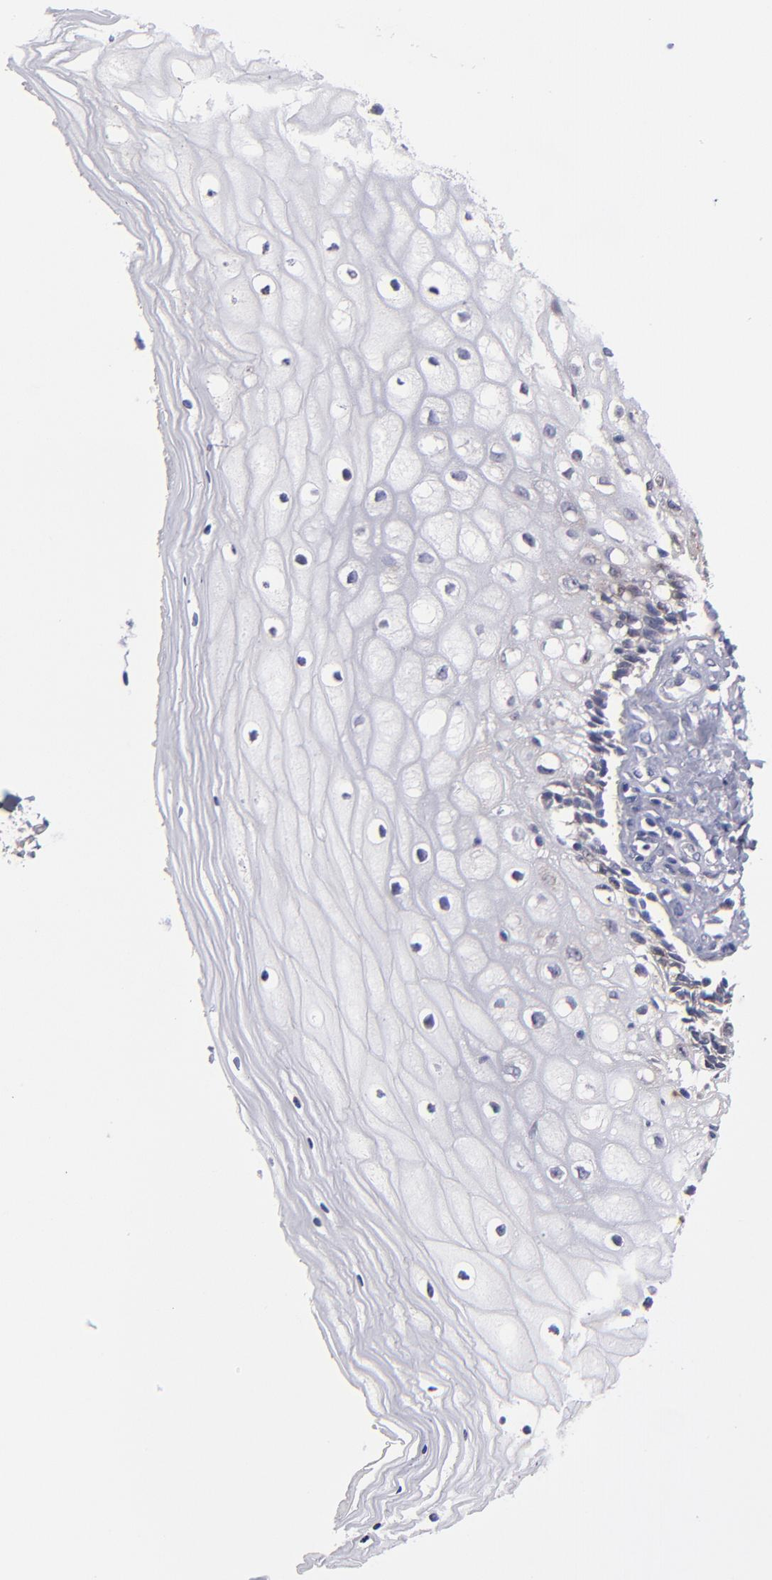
{"staining": {"intensity": "weak", "quantity": "<25%", "location": "cytoplasmic/membranous"}, "tissue": "vagina", "cell_type": "Squamous epithelial cells", "image_type": "normal", "snomed": [{"axis": "morphology", "description": "Normal tissue, NOS"}, {"axis": "topography", "description": "Vagina"}], "caption": "Protein analysis of benign vagina shows no significant positivity in squamous epithelial cells. The staining is performed using DAB brown chromogen with nuclei counter-stained in using hematoxylin.", "gene": "EIF3L", "patient": {"sex": "female", "age": 46}}